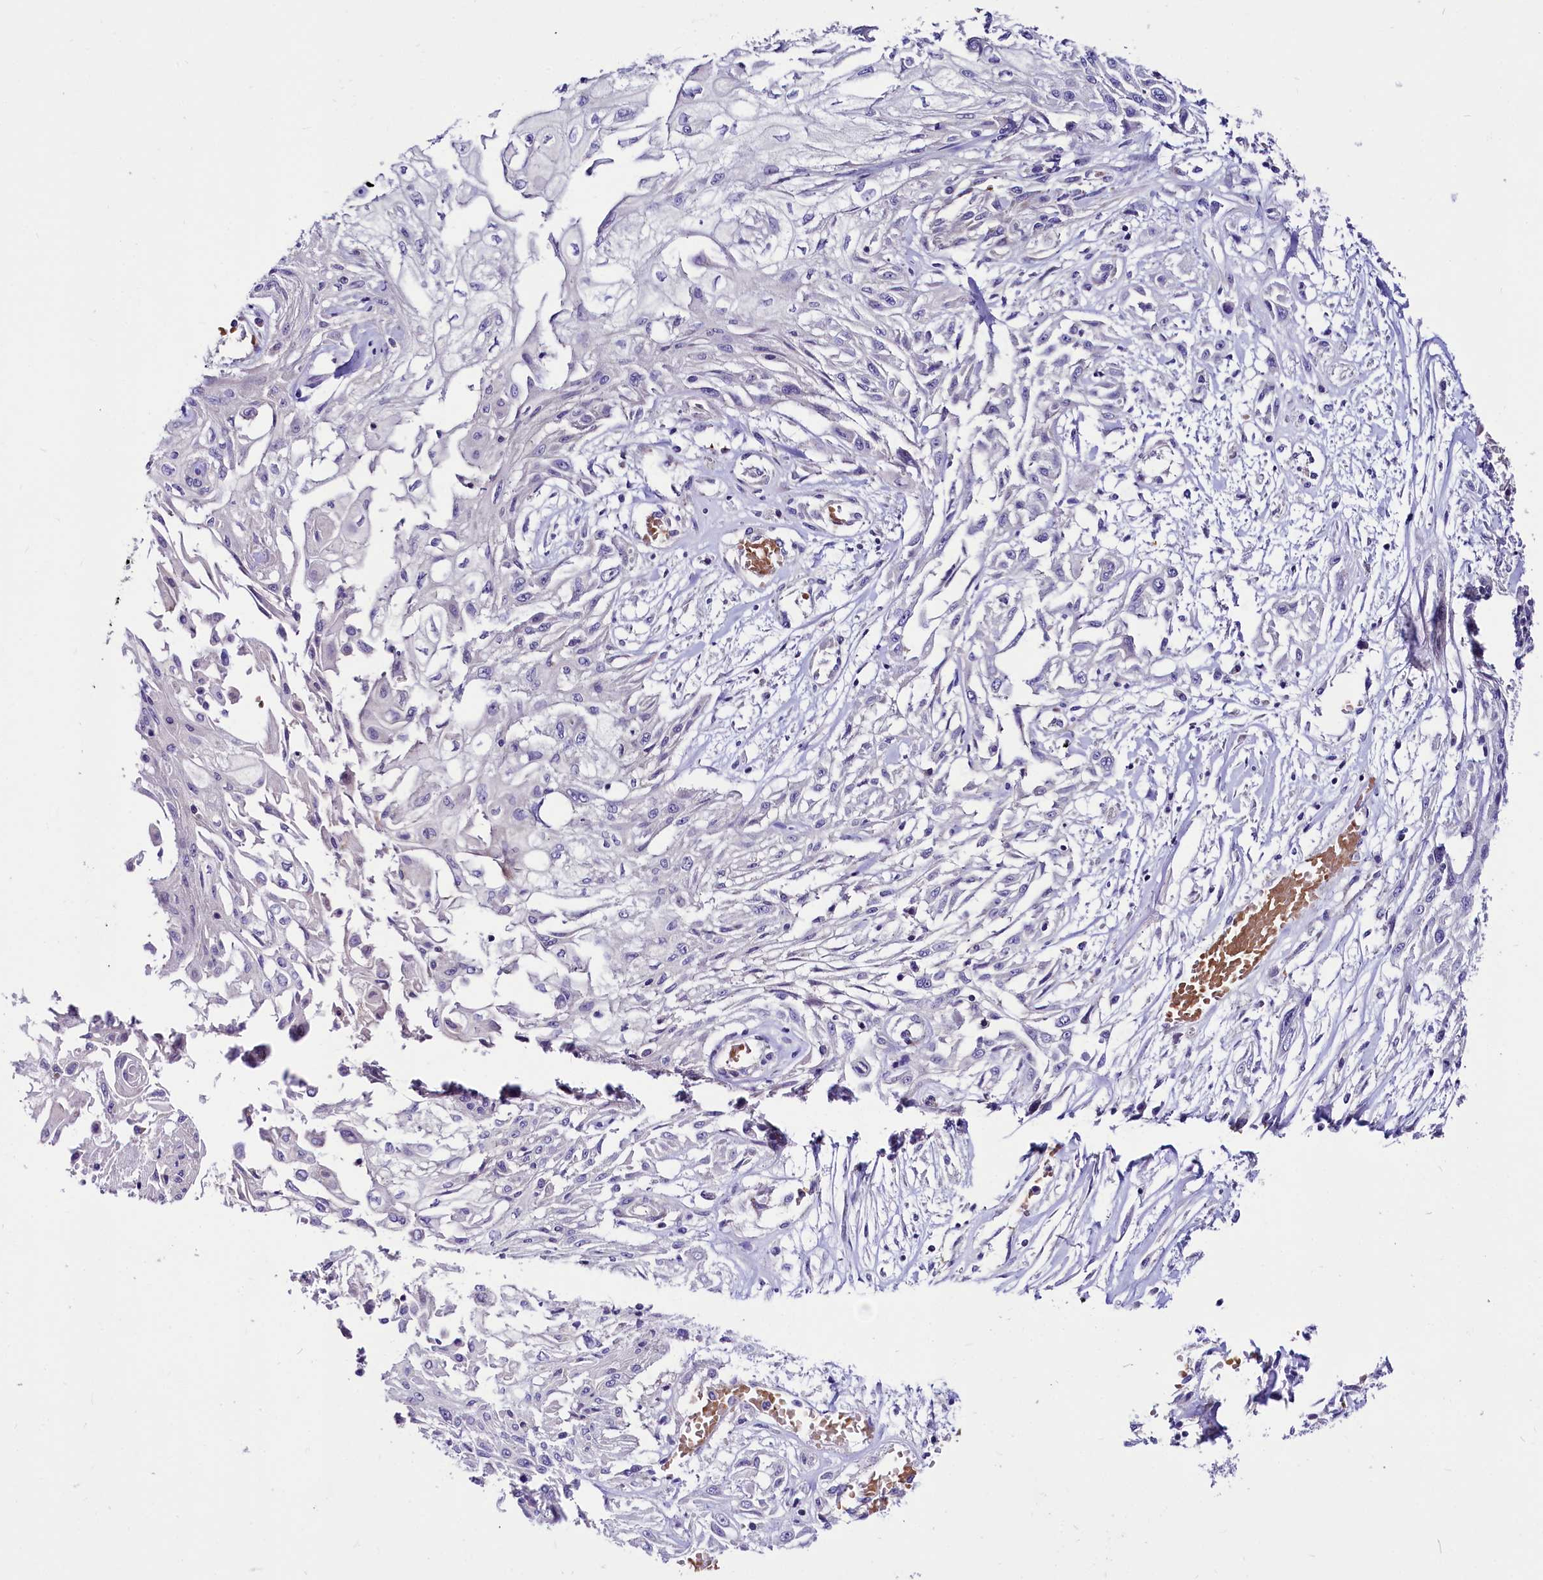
{"staining": {"intensity": "negative", "quantity": "none", "location": "none"}, "tissue": "skin cancer", "cell_type": "Tumor cells", "image_type": "cancer", "snomed": [{"axis": "morphology", "description": "Squamous cell carcinoma, NOS"}, {"axis": "morphology", "description": "Squamous cell carcinoma, metastatic, NOS"}, {"axis": "topography", "description": "Skin"}, {"axis": "topography", "description": "Lymph node"}], "caption": "High magnification brightfield microscopy of skin cancer stained with DAB (3,3'-diaminobenzidine) (brown) and counterstained with hematoxylin (blue): tumor cells show no significant expression. (DAB immunohistochemistry visualized using brightfield microscopy, high magnification).", "gene": "ABHD5", "patient": {"sex": "male", "age": 75}}